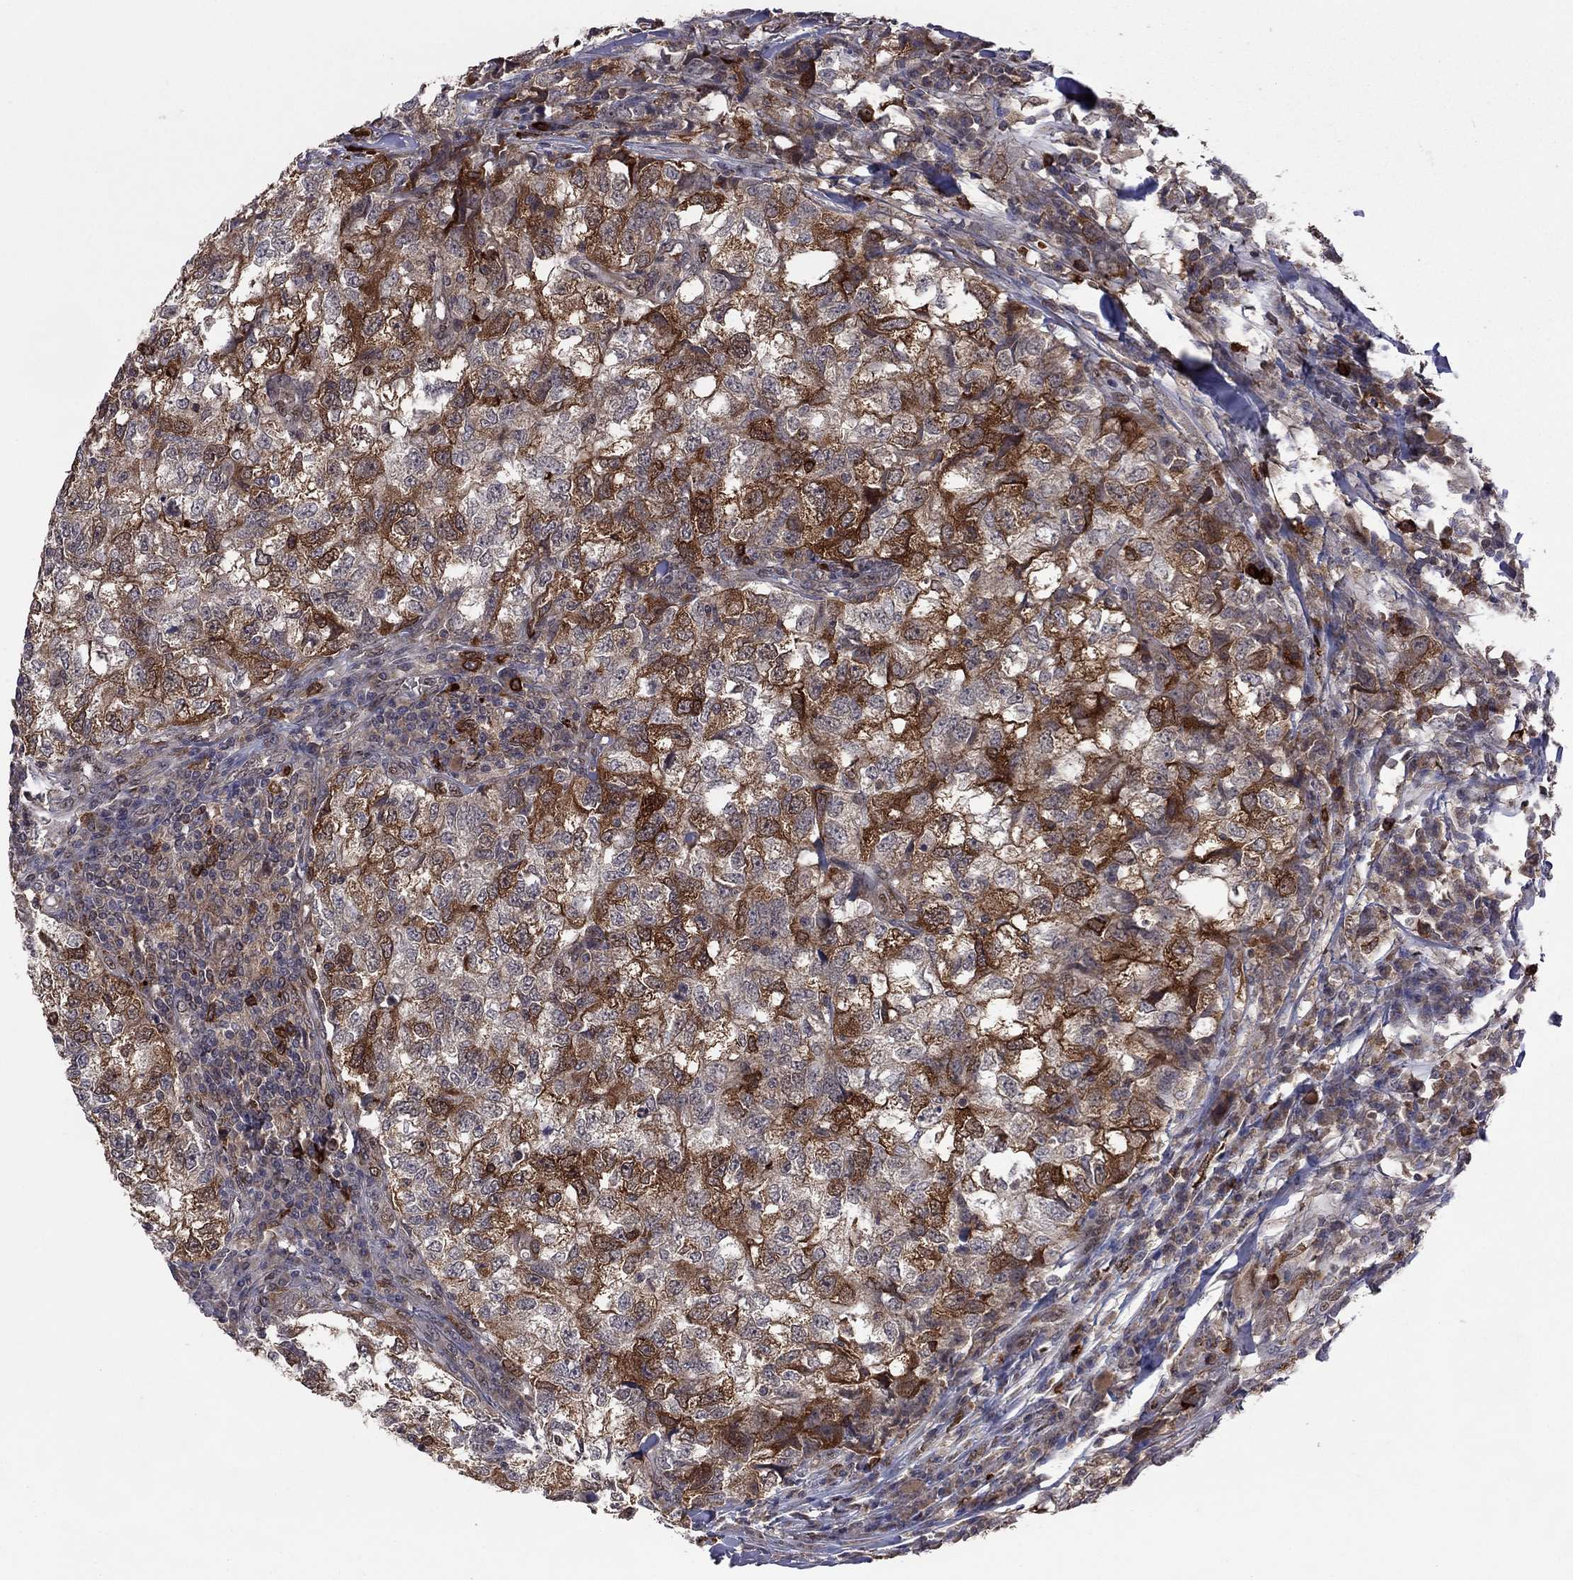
{"staining": {"intensity": "strong", "quantity": "25%-75%", "location": "cytoplasmic/membranous"}, "tissue": "breast cancer", "cell_type": "Tumor cells", "image_type": "cancer", "snomed": [{"axis": "morphology", "description": "Duct carcinoma"}, {"axis": "topography", "description": "Breast"}], "caption": "A brown stain highlights strong cytoplasmic/membranous expression of a protein in human breast invasive ductal carcinoma tumor cells.", "gene": "GPAA1", "patient": {"sex": "female", "age": 30}}